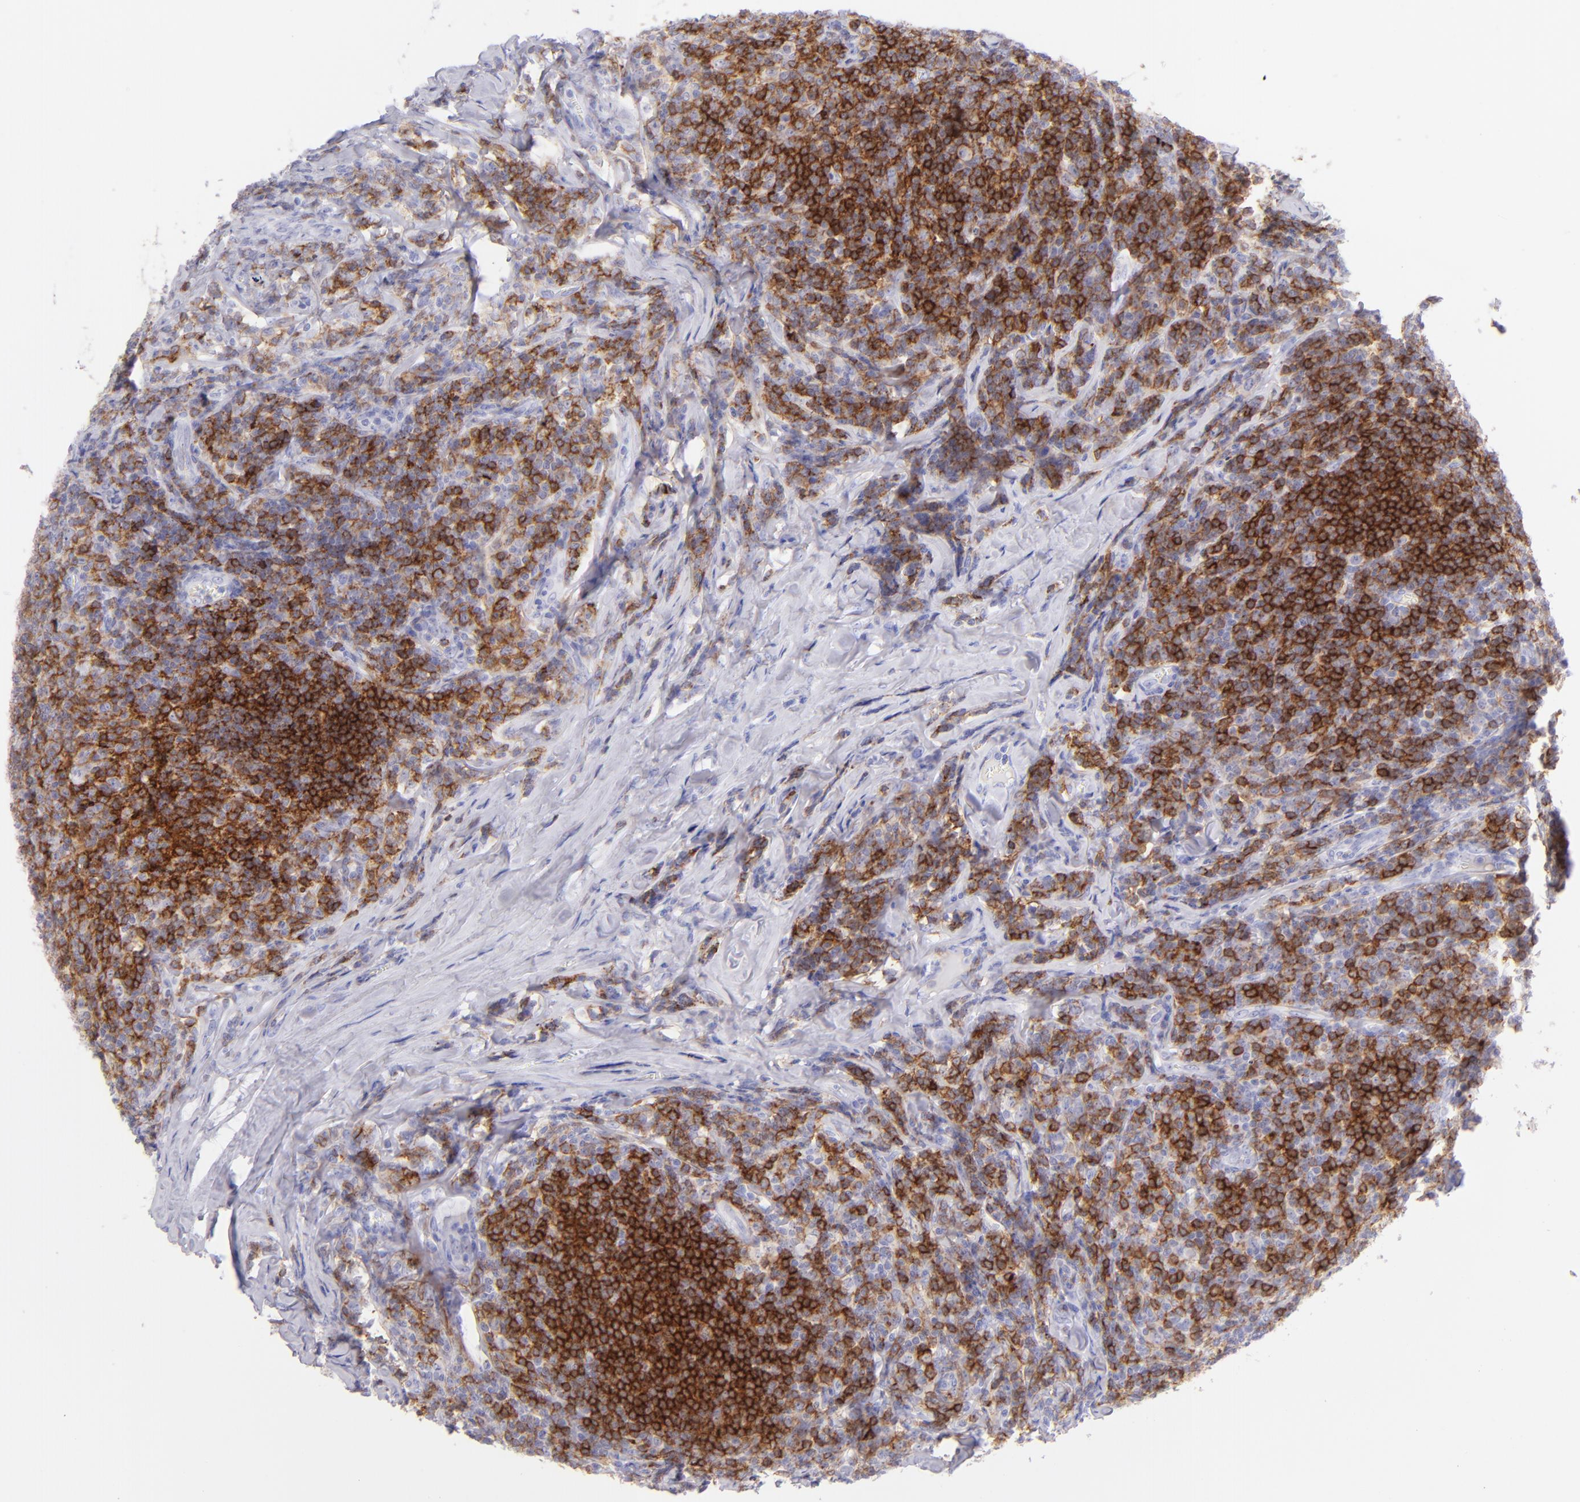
{"staining": {"intensity": "strong", "quantity": ">75%", "location": "cytoplasmic/membranous"}, "tissue": "lymphoma", "cell_type": "Tumor cells", "image_type": "cancer", "snomed": [{"axis": "morphology", "description": "Malignant lymphoma, non-Hodgkin's type, Low grade"}, {"axis": "topography", "description": "Lymph node"}], "caption": "Protein expression analysis of human malignant lymphoma, non-Hodgkin's type (low-grade) reveals strong cytoplasmic/membranous expression in approximately >75% of tumor cells. (brown staining indicates protein expression, while blue staining denotes nuclei).", "gene": "CD72", "patient": {"sex": "male", "age": 74}}